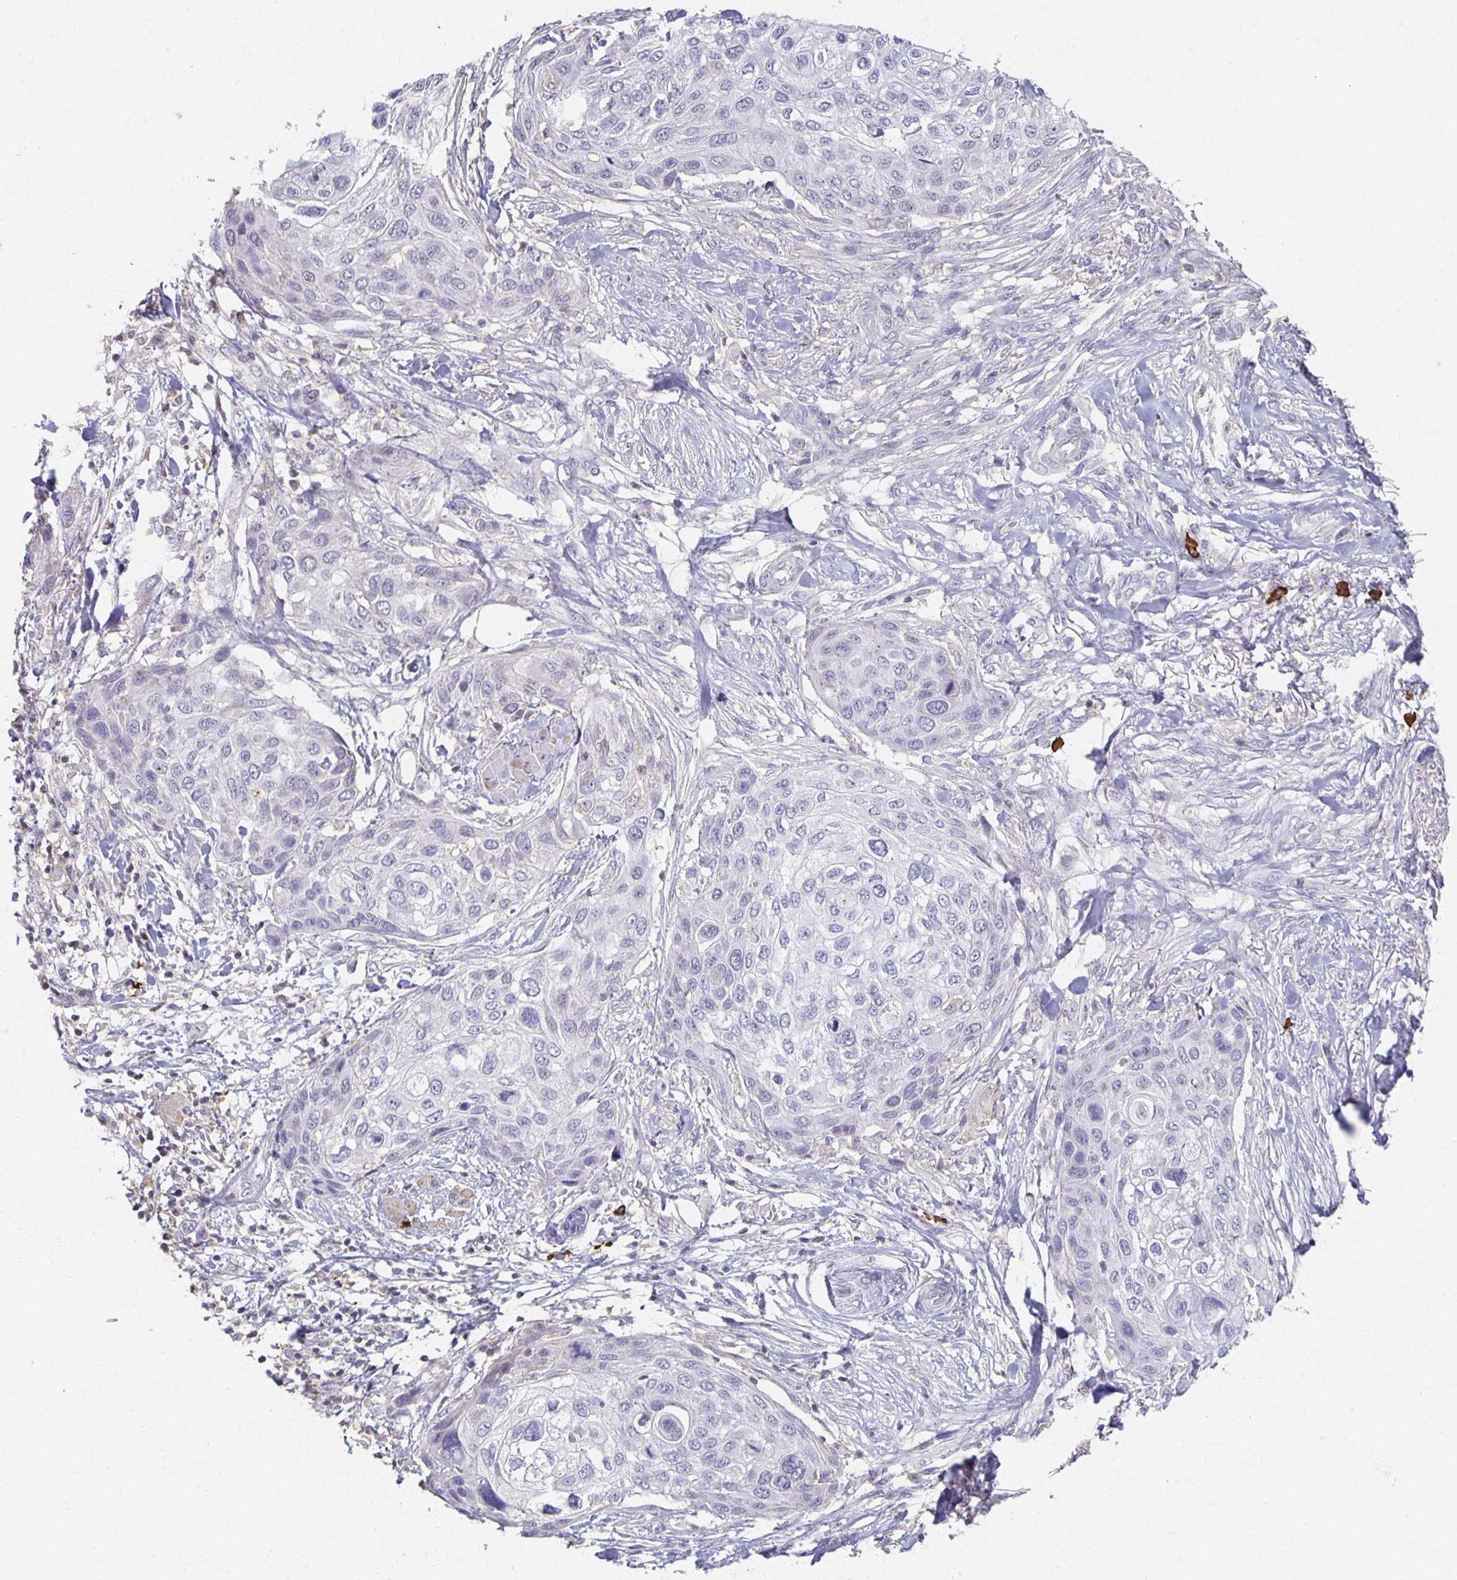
{"staining": {"intensity": "negative", "quantity": "none", "location": "none"}, "tissue": "skin cancer", "cell_type": "Tumor cells", "image_type": "cancer", "snomed": [{"axis": "morphology", "description": "Squamous cell carcinoma, NOS"}, {"axis": "topography", "description": "Skin"}], "caption": "Immunohistochemistry (IHC) of skin cancer exhibits no expression in tumor cells.", "gene": "ZNF692", "patient": {"sex": "female", "age": 87}}